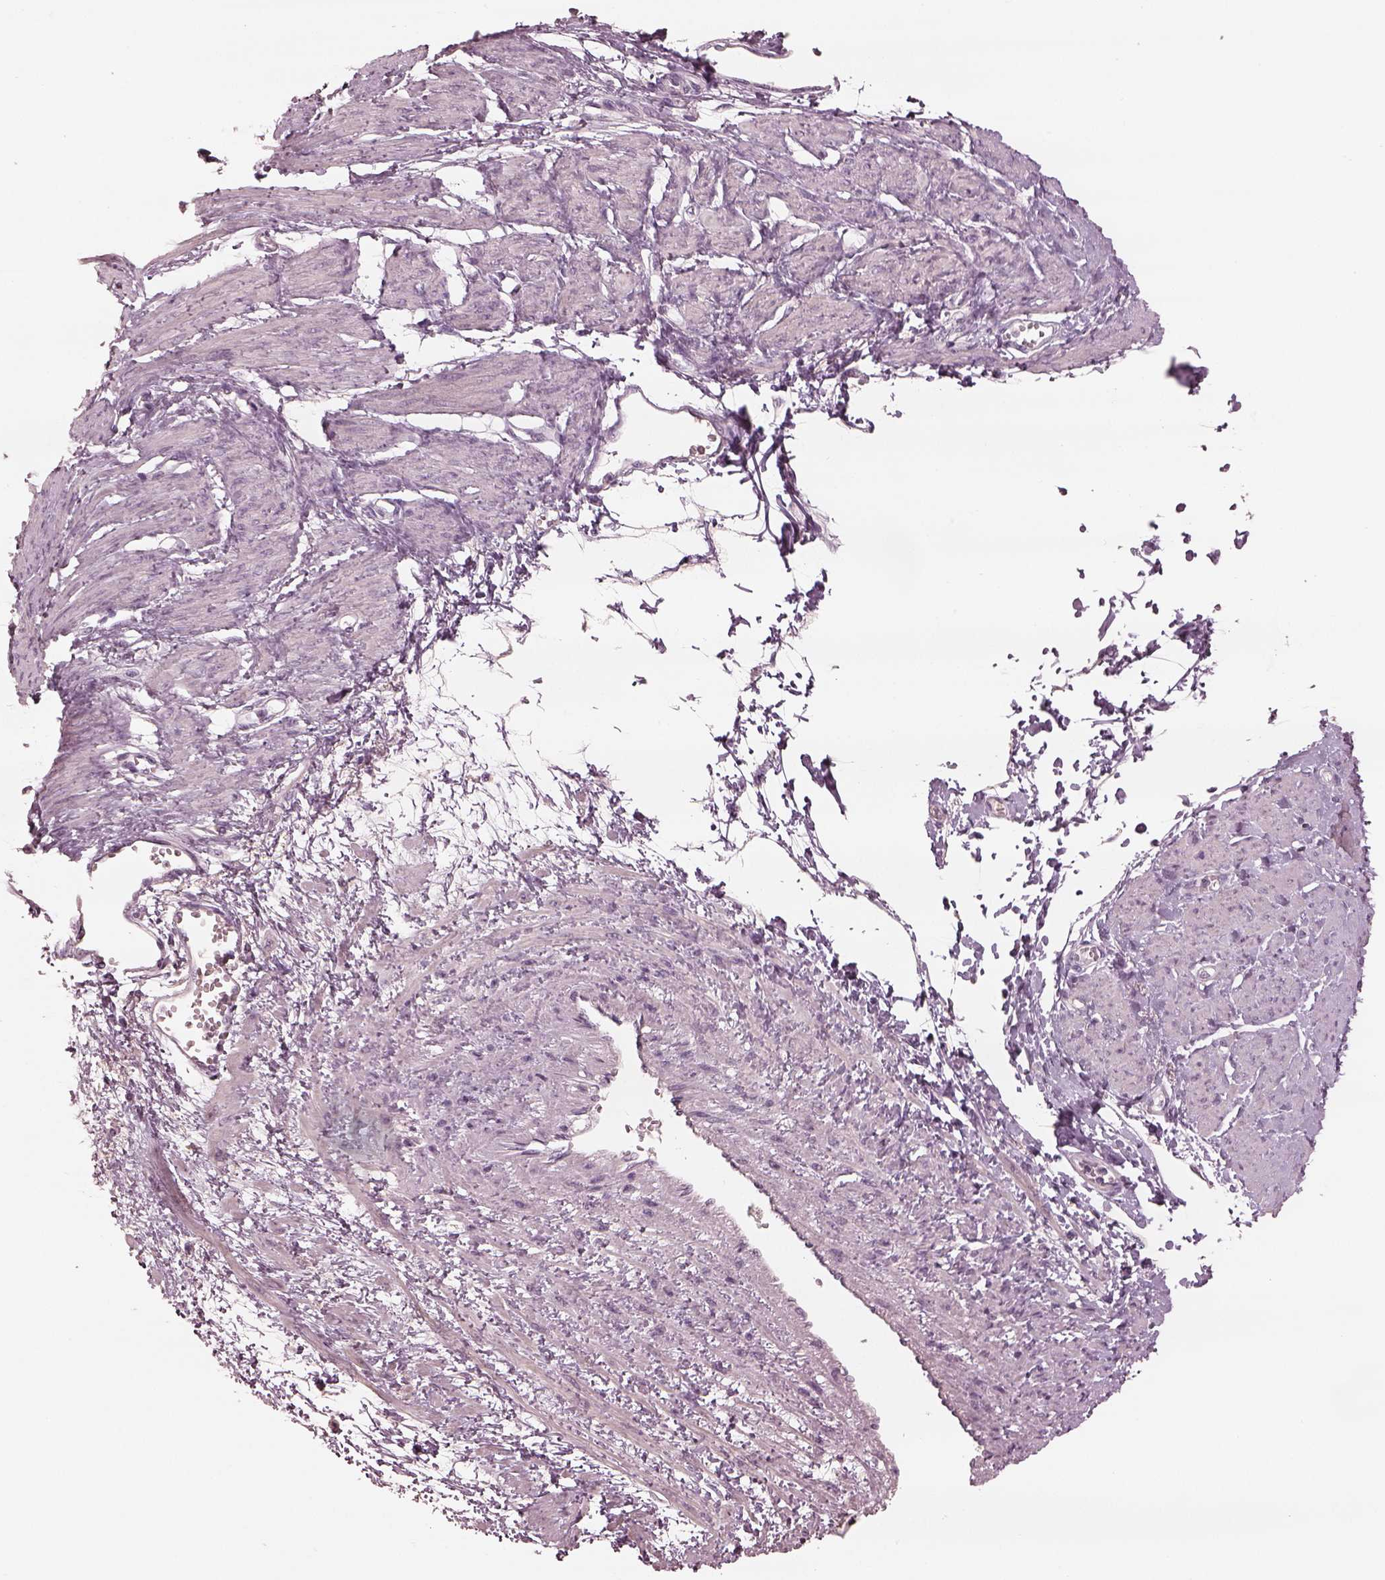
{"staining": {"intensity": "negative", "quantity": "none", "location": "none"}, "tissue": "smooth muscle", "cell_type": "Smooth muscle cells", "image_type": "normal", "snomed": [{"axis": "morphology", "description": "Normal tissue, NOS"}, {"axis": "topography", "description": "Smooth muscle"}, {"axis": "topography", "description": "Uterus"}], "caption": "An IHC image of benign smooth muscle is shown. There is no staining in smooth muscle cells of smooth muscle.", "gene": "MIA", "patient": {"sex": "female", "age": 39}}